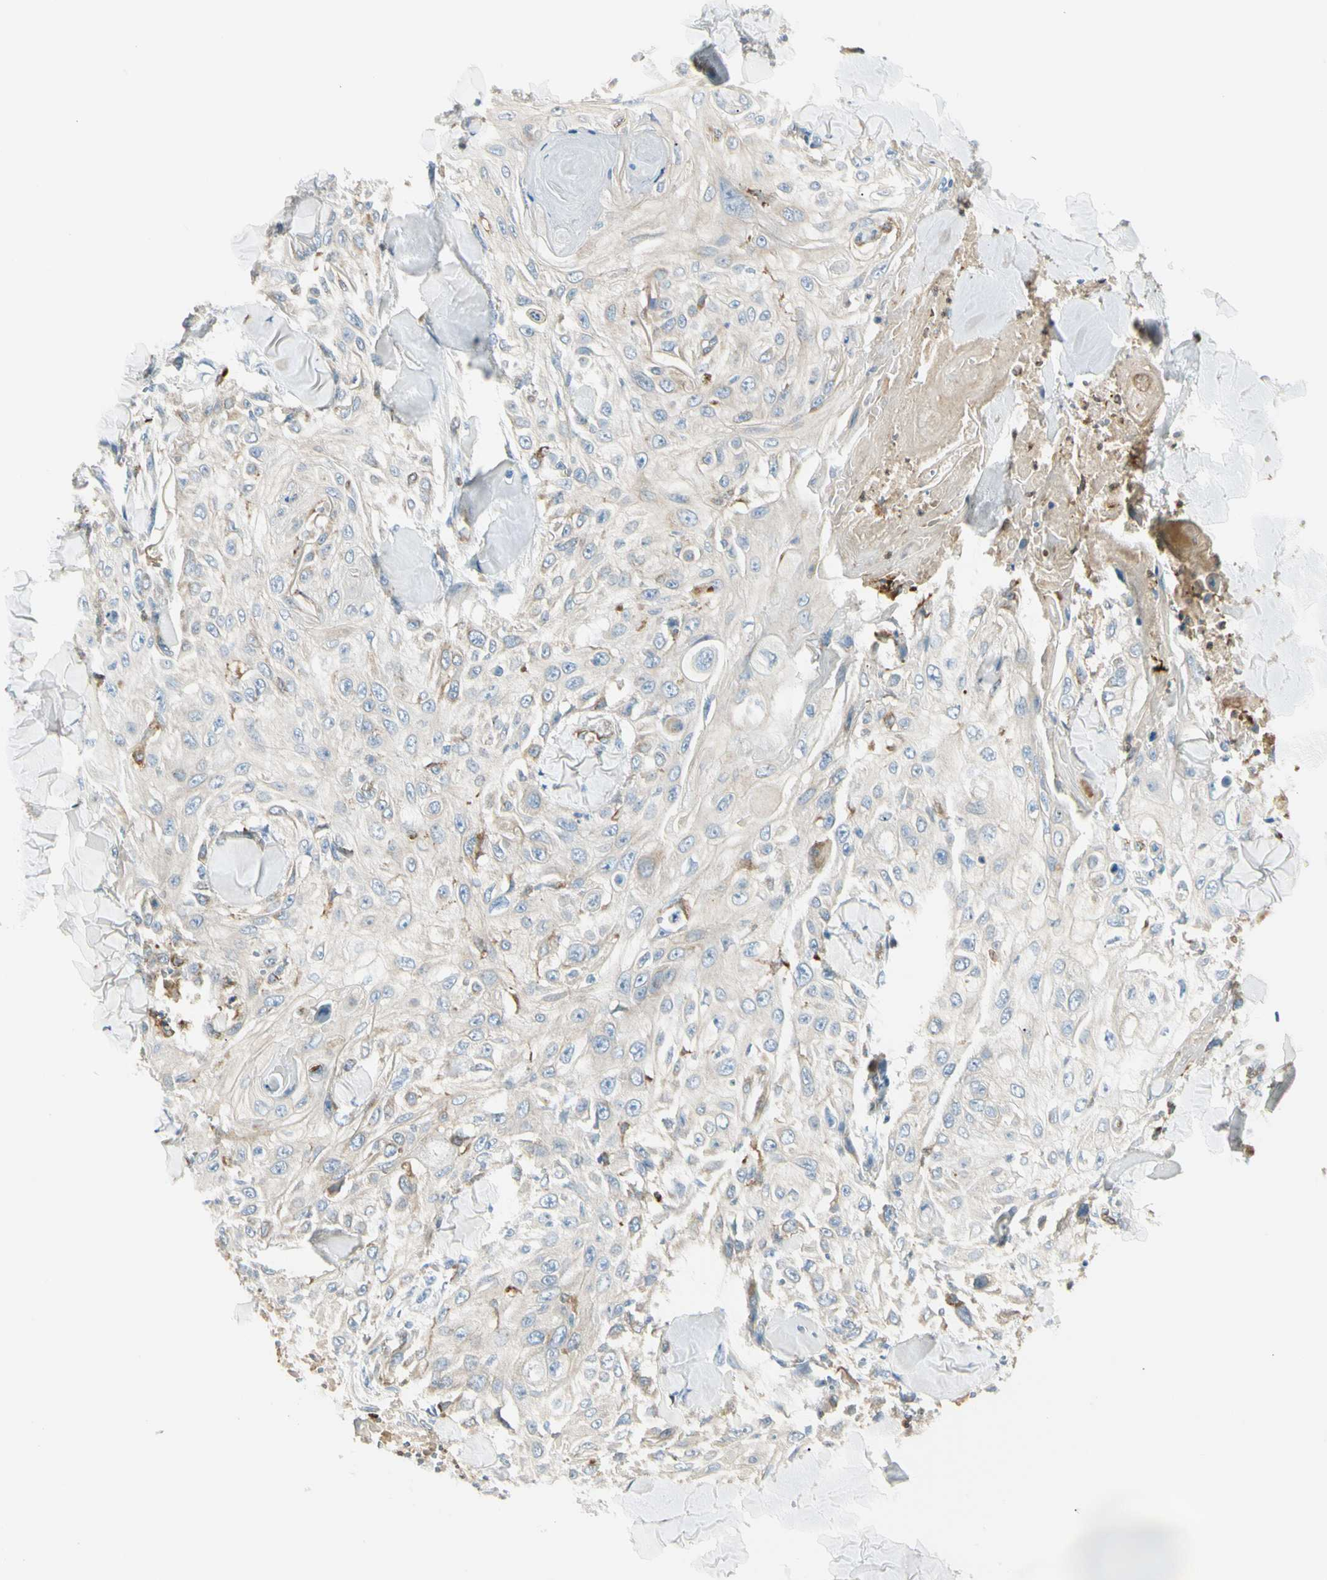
{"staining": {"intensity": "negative", "quantity": "none", "location": "none"}, "tissue": "skin cancer", "cell_type": "Tumor cells", "image_type": "cancer", "snomed": [{"axis": "morphology", "description": "Squamous cell carcinoma, NOS"}, {"axis": "topography", "description": "Skin"}], "caption": "The image demonstrates no significant expression in tumor cells of skin cancer (squamous cell carcinoma).", "gene": "LPCAT2", "patient": {"sex": "male", "age": 86}}